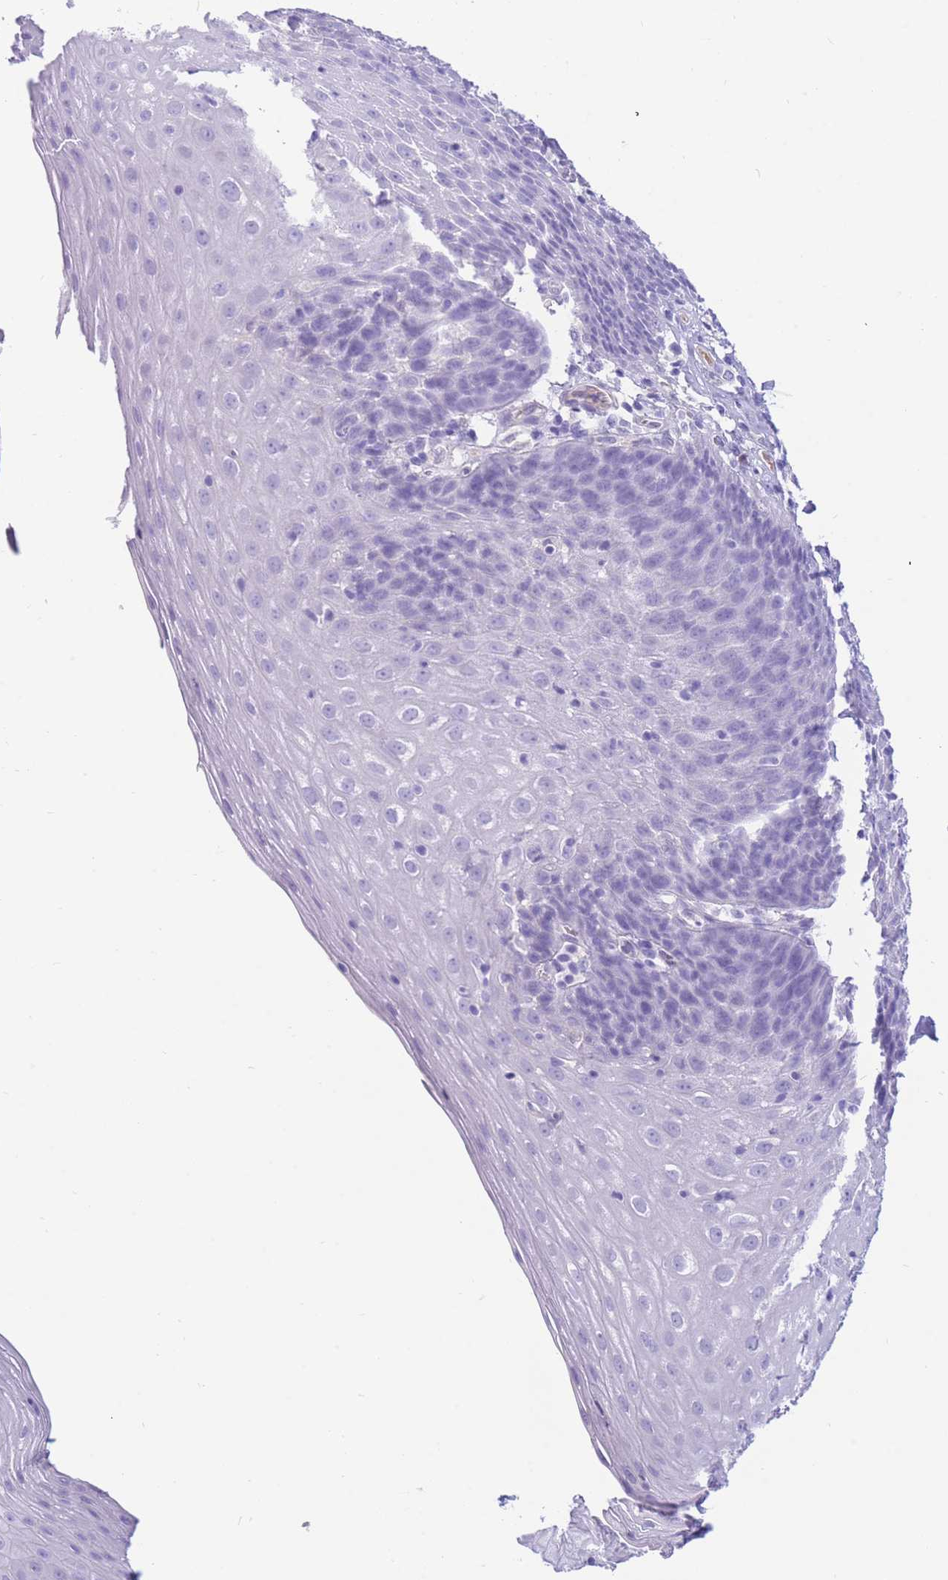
{"staining": {"intensity": "negative", "quantity": "none", "location": "none"}, "tissue": "esophagus", "cell_type": "Squamous epithelial cells", "image_type": "normal", "snomed": [{"axis": "morphology", "description": "Normal tissue, NOS"}, {"axis": "topography", "description": "Esophagus"}], "caption": "Squamous epithelial cells show no significant expression in benign esophagus.", "gene": "SULT1A1", "patient": {"sex": "female", "age": 61}}